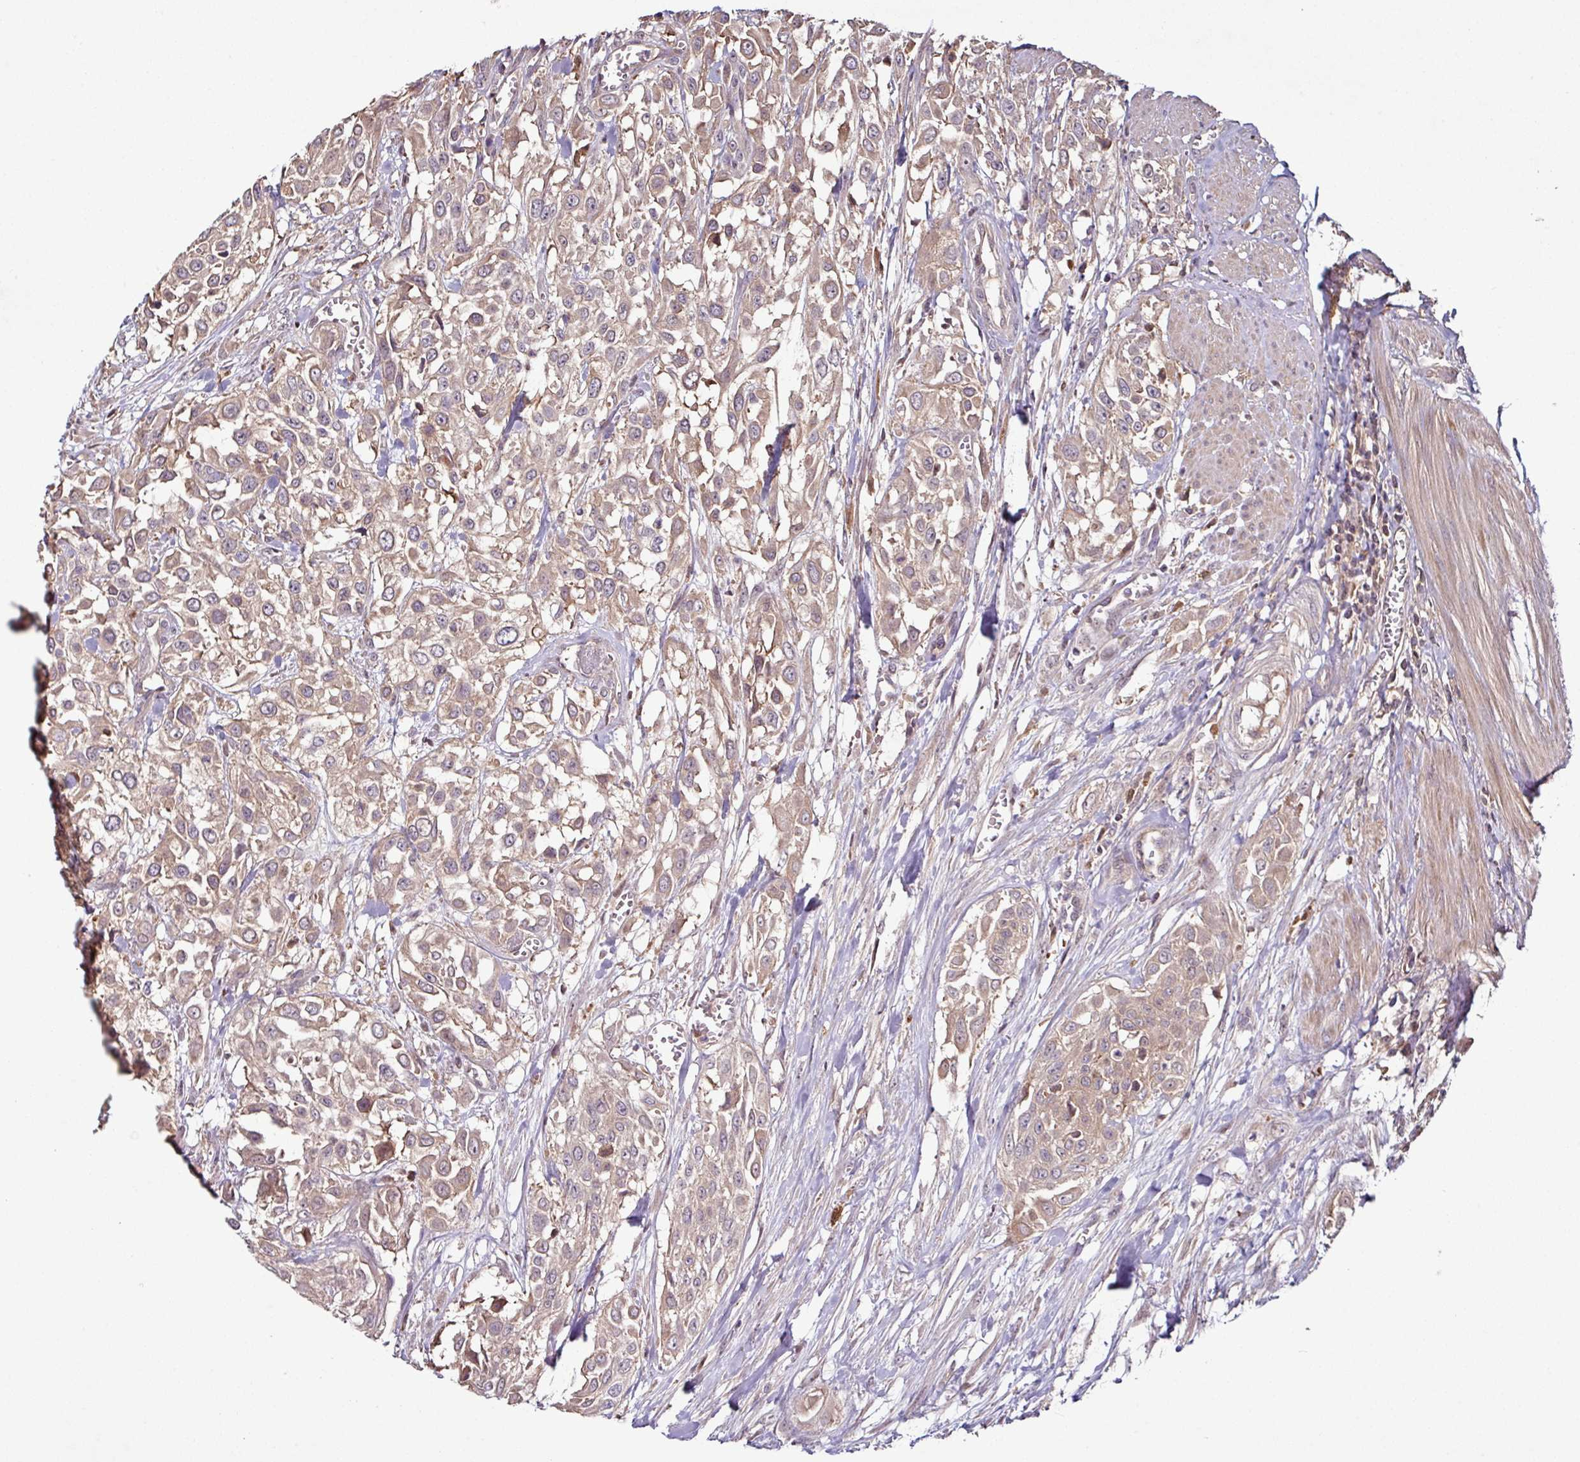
{"staining": {"intensity": "weak", "quantity": ">75%", "location": "cytoplasmic/membranous"}, "tissue": "urothelial cancer", "cell_type": "Tumor cells", "image_type": "cancer", "snomed": [{"axis": "morphology", "description": "Urothelial carcinoma, High grade"}, {"axis": "topography", "description": "Urinary bladder"}], "caption": "Brown immunohistochemical staining in high-grade urothelial carcinoma demonstrates weak cytoplasmic/membranous staining in about >75% of tumor cells.", "gene": "GNPDA1", "patient": {"sex": "male", "age": 57}}